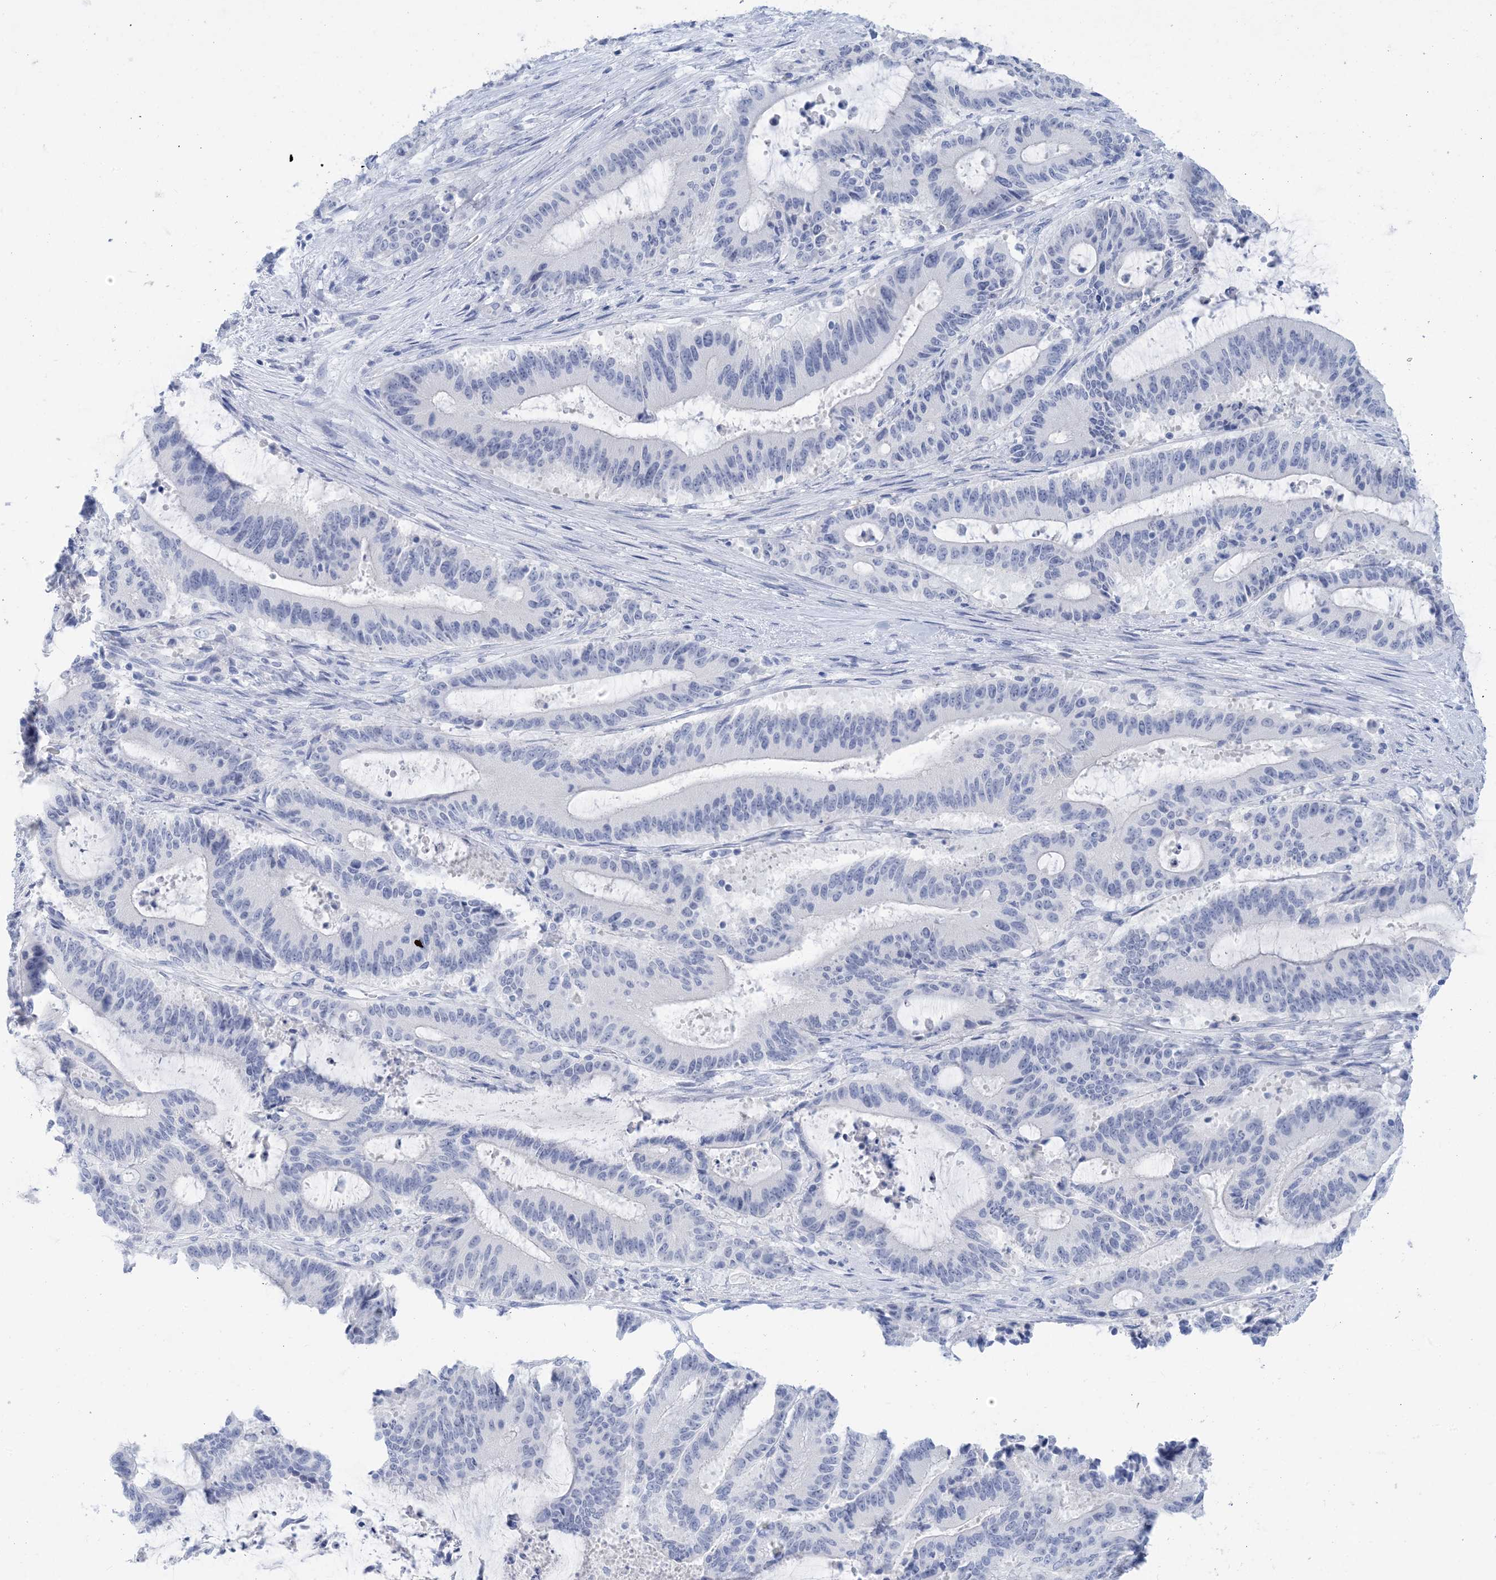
{"staining": {"intensity": "negative", "quantity": "none", "location": "none"}, "tissue": "liver cancer", "cell_type": "Tumor cells", "image_type": "cancer", "snomed": [{"axis": "morphology", "description": "Normal tissue, NOS"}, {"axis": "morphology", "description": "Cholangiocarcinoma"}, {"axis": "topography", "description": "Liver"}, {"axis": "topography", "description": "Peripheral nerve tissue"}], "caption": "An image of liver cancer stained for a protein reveals no brown staining in tumor cells. (Immunohistochemistry (ihc), brightfield microscopy, high magnification).", "gene": "SH3YL1", "patient": {"sex": "female", "age": 73}}